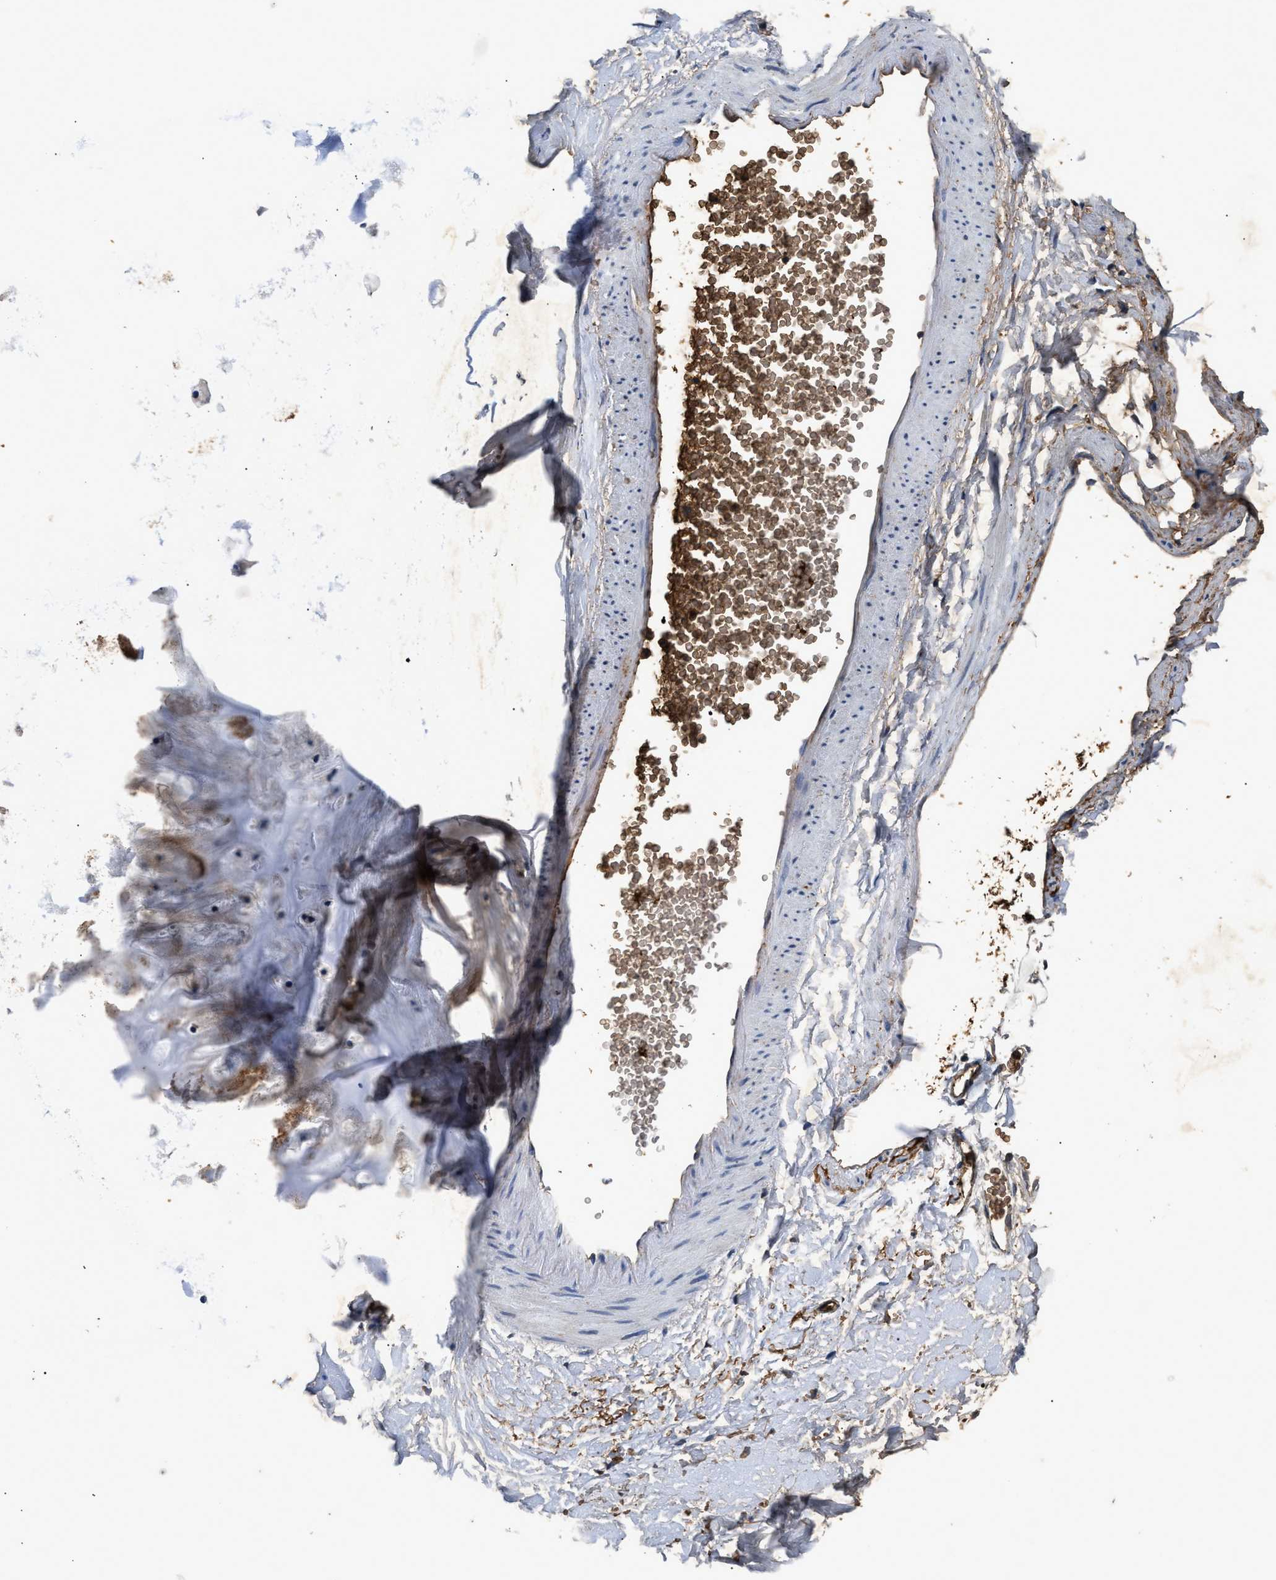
{"staining": {"intensity": "moderate", "quantity": ">75%", "location": "cytoplasmic/membranous"}, "tissue": "adipose tissue", "cell_type": "Adipocytes", "image_type": "normal", "snomed": [{"axis": "morphology", "description": "Normal tissue, NOS"}, {"axis": "topography", "description": "Cartilage tissue"}, {"axis": "topography", "description": "Bronchus"}], "caption": "This photomicrograph shows immunohistochemistry staining of benign adipose tissue, with medium moderate cytoplasmic/membranous positivity in about >75% of adipocytes.", "gene": "C3", "patient": {"sex": "female", "age": 53}}